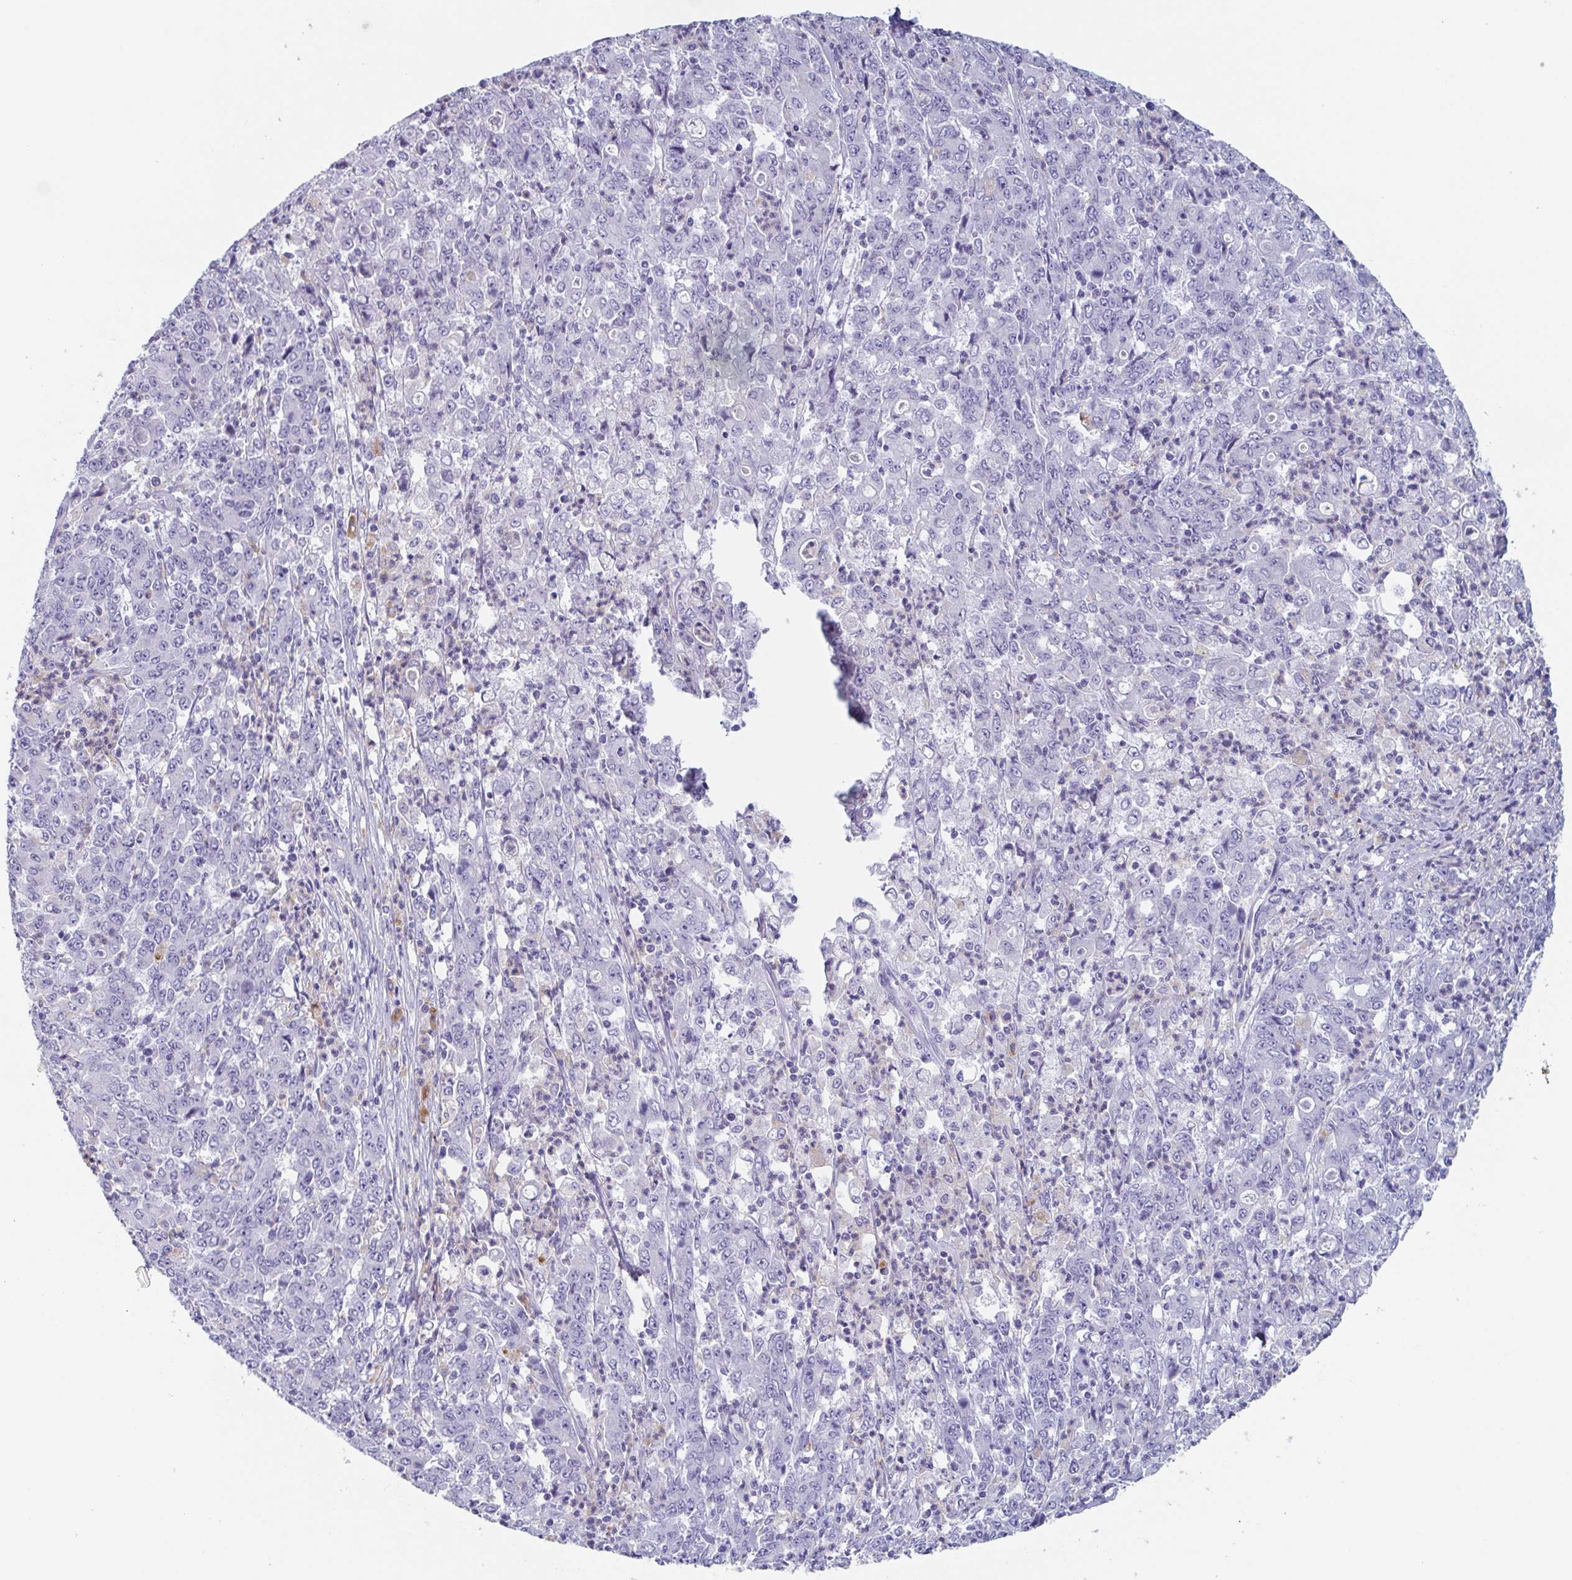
{"staining": {"intensity": "negative", "quantity": "none", "location": "none"}, "tissue": "stomach cancer", "cell_type": "Tumor cells", "image_type": "cancer", "snomed": [{"axis": "morphology", "description": "Adenocarcinoma, NOS"}, {"axis": "topography", "description": "Stomach, lower"}], "caption": "Adenocarcinoma (stomach) stained for a protein using IHC exhibits no positivity tumor cells.", "gene": "LYRM2", "patient": {"sex": "female", "age": 71}}